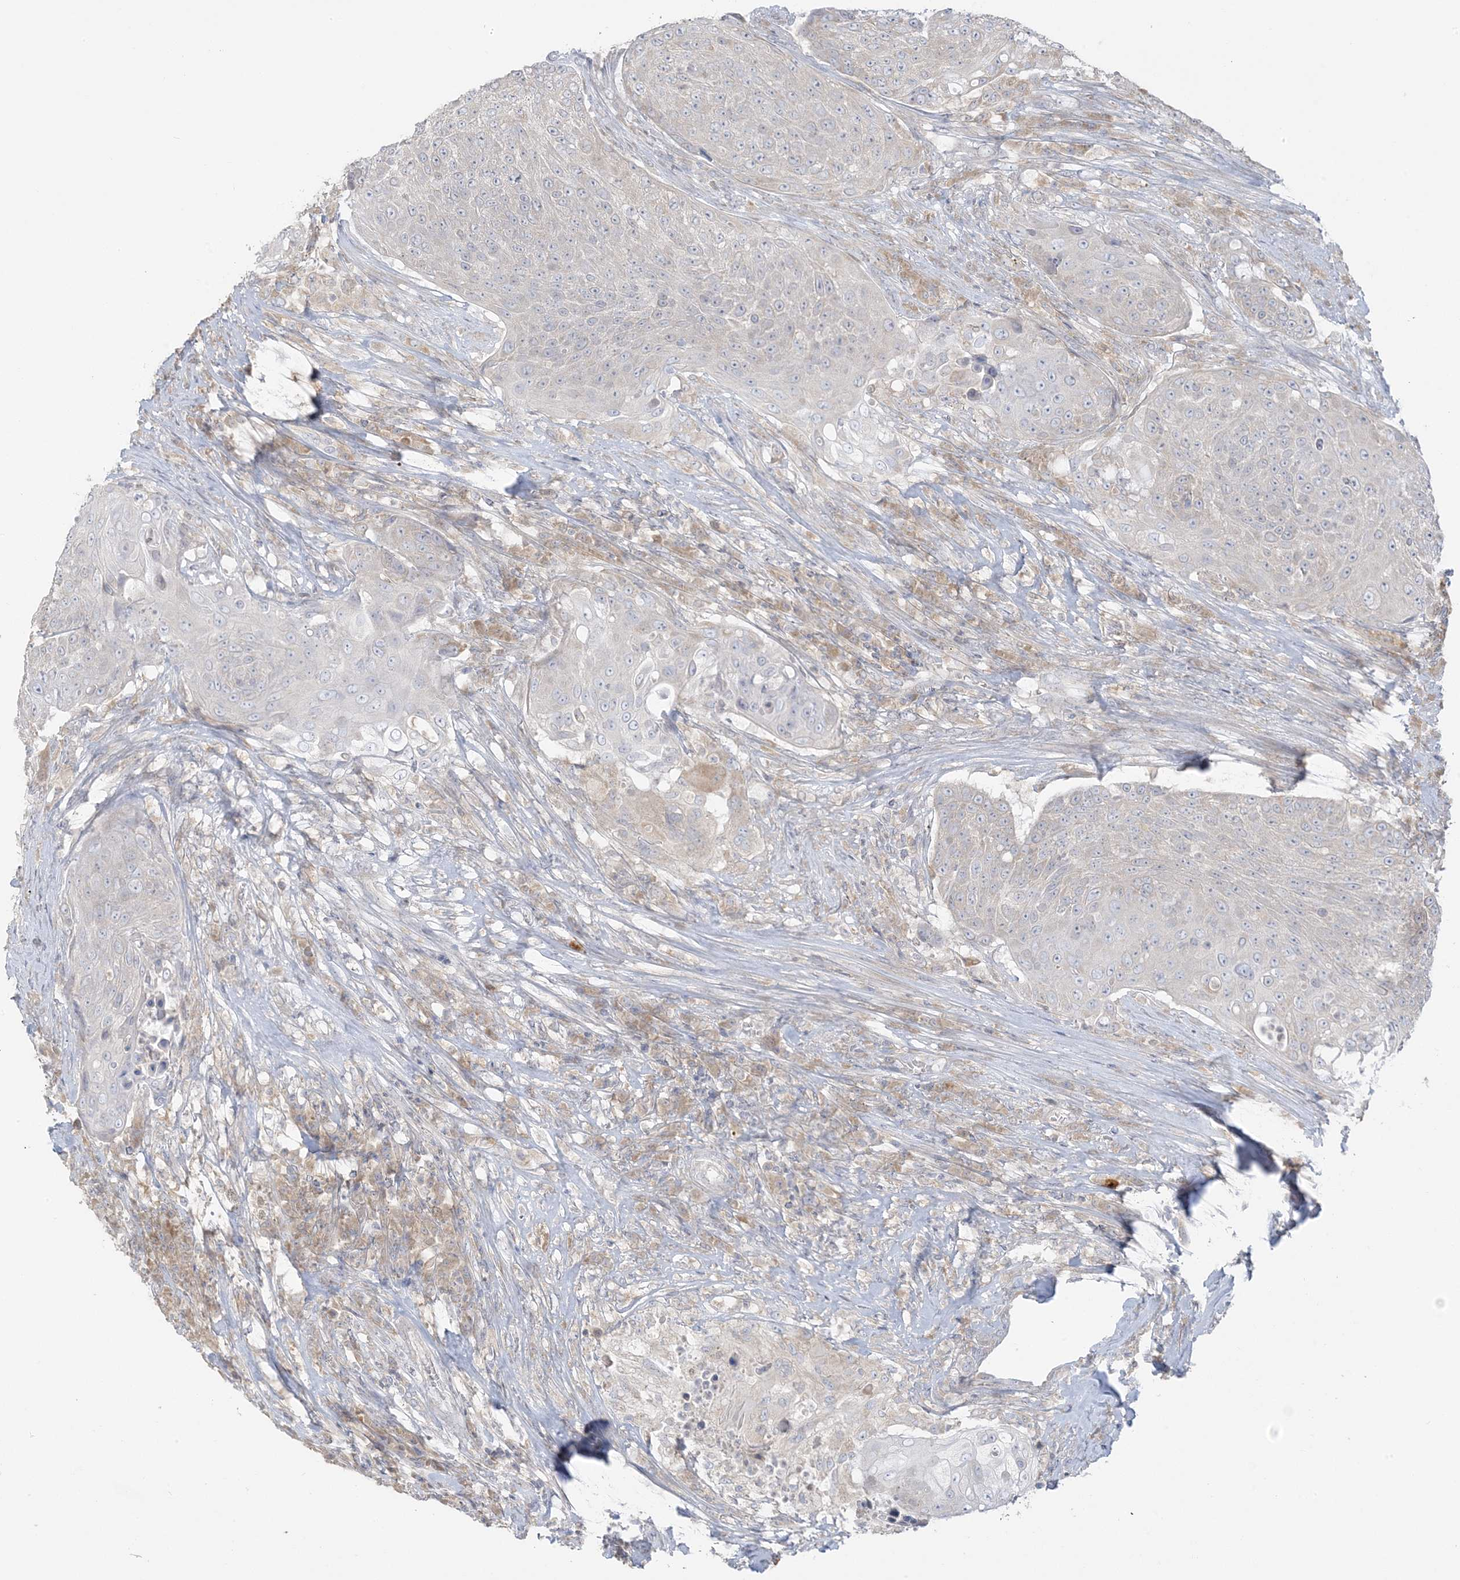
{"staining": {"intensity": "negative", "quantity": "none", "location": "none"}, "tissue": "urothelial cancer", "cell_type": "Tumor cells", "image_type": "cancer", "snomed": [{"axis": "morphology", "description": "Urothelial carcinoma, High grade"}, {"axis": "topography", "description": "Urinary bladder"}], "caption": "This is a histopathology image of immunohistochemistry (IHC) staining of urothelial cancer, which shows no expression in tumor cells. (Stains: DAB IHC with hematoxylin counter stain, Microscopy: brightfield microscopy at high magnification).", "gene": "EEFSEC", "patient": {"sex": "female", "age": 63}}